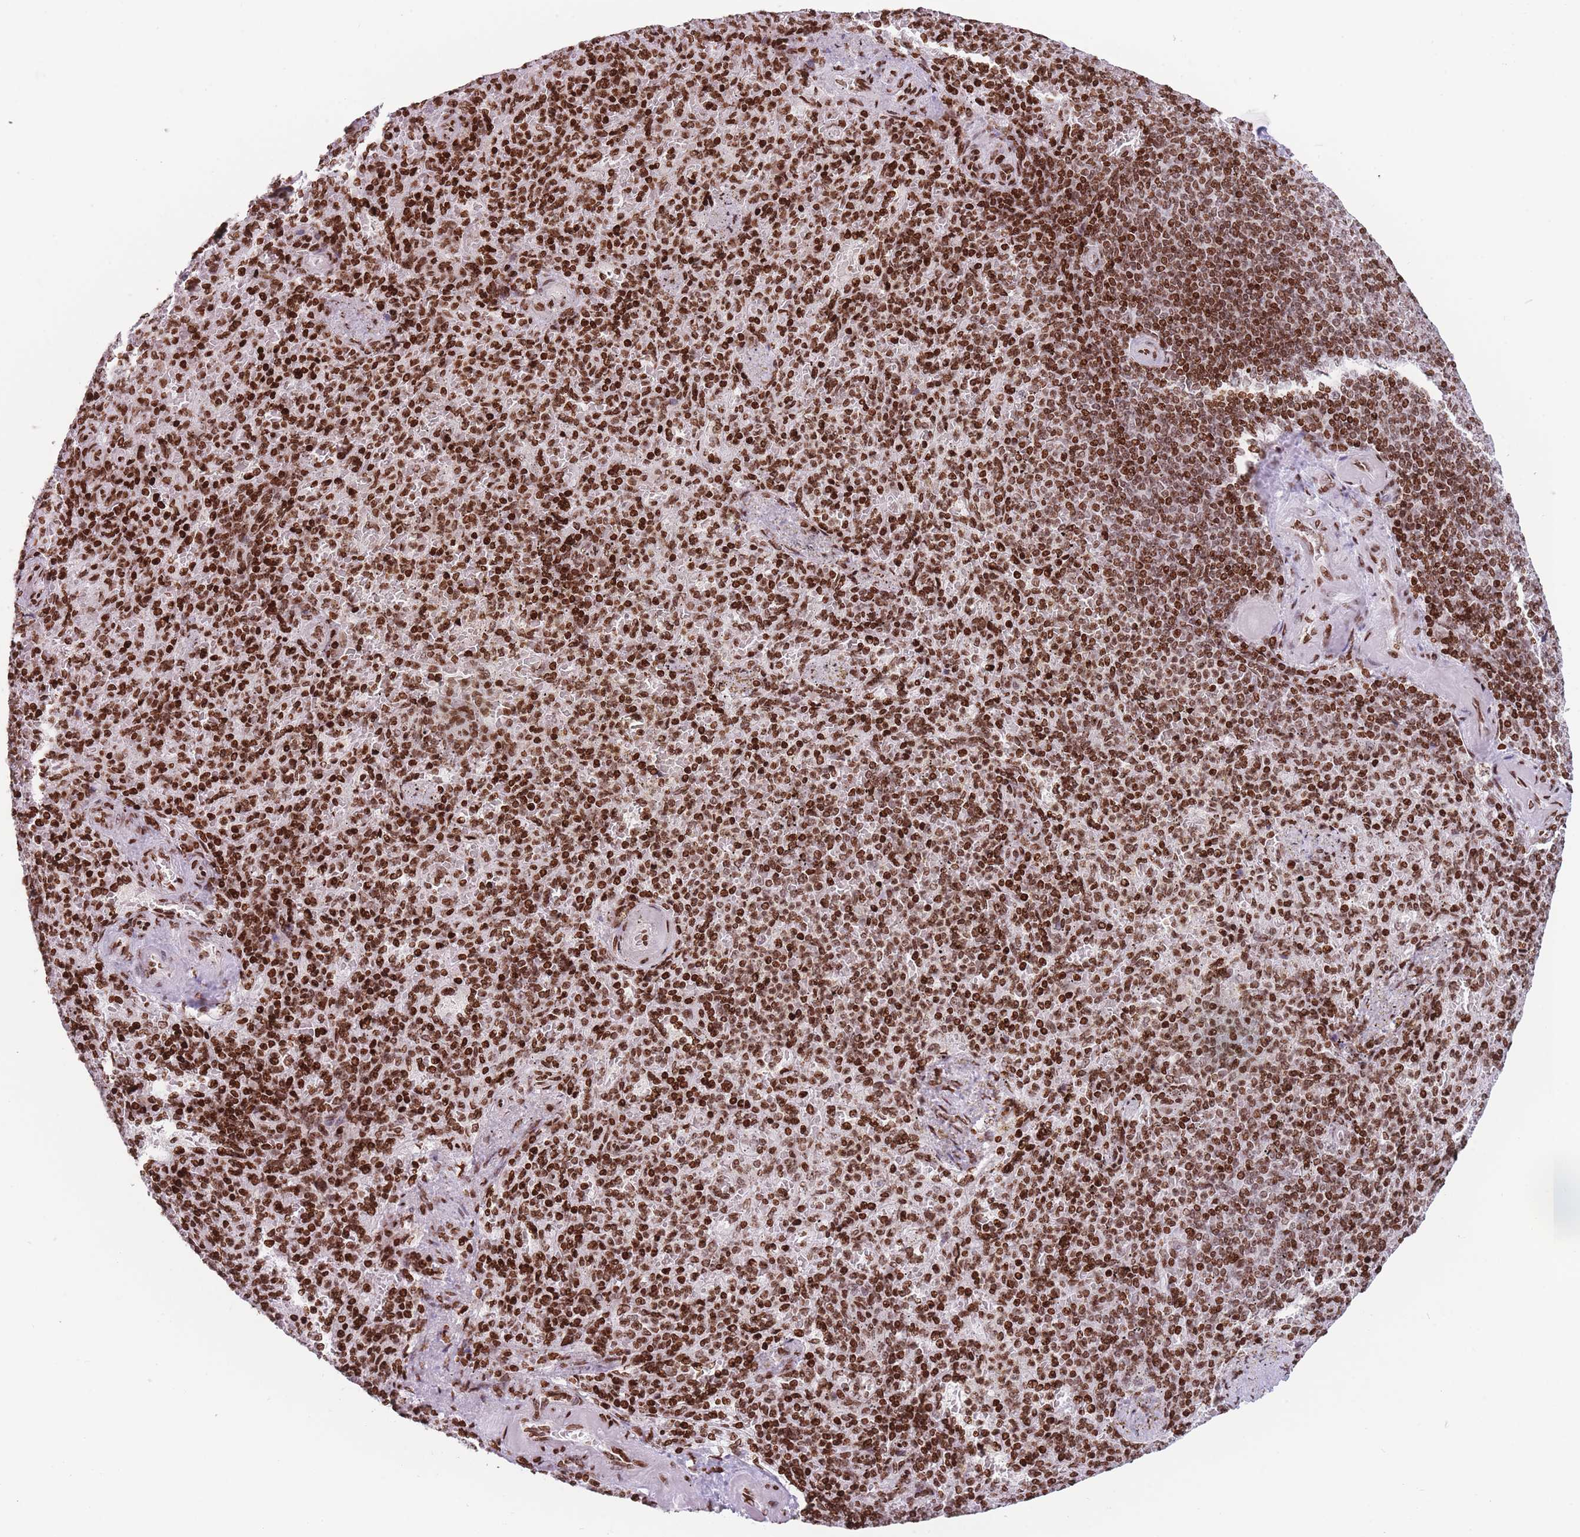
{"staining": {"intensity": "strong", "quantity": ">75%", "location": "nuclear"}, "tissue": "spleen", "cell_type": "Cells in red pulp", "image_type": "normal", "snomed": [{"axis": "morphology", "description": "Normal tissue, NOS"}, {"axis": "topography", "description": "Spleen"}], "caption": "Immunohistochemistry (IHC) of unremarkable spleen reveals high levels of strong nuclear staining in approximately >75% of cells in red pulp. The protein of interest is stained brown, and the nuclei are stained in blue (DAB IHC with brightfield microscopy, high magnification).", "gene": "AK9", "patient": {"sex": "female", "age": 74}}